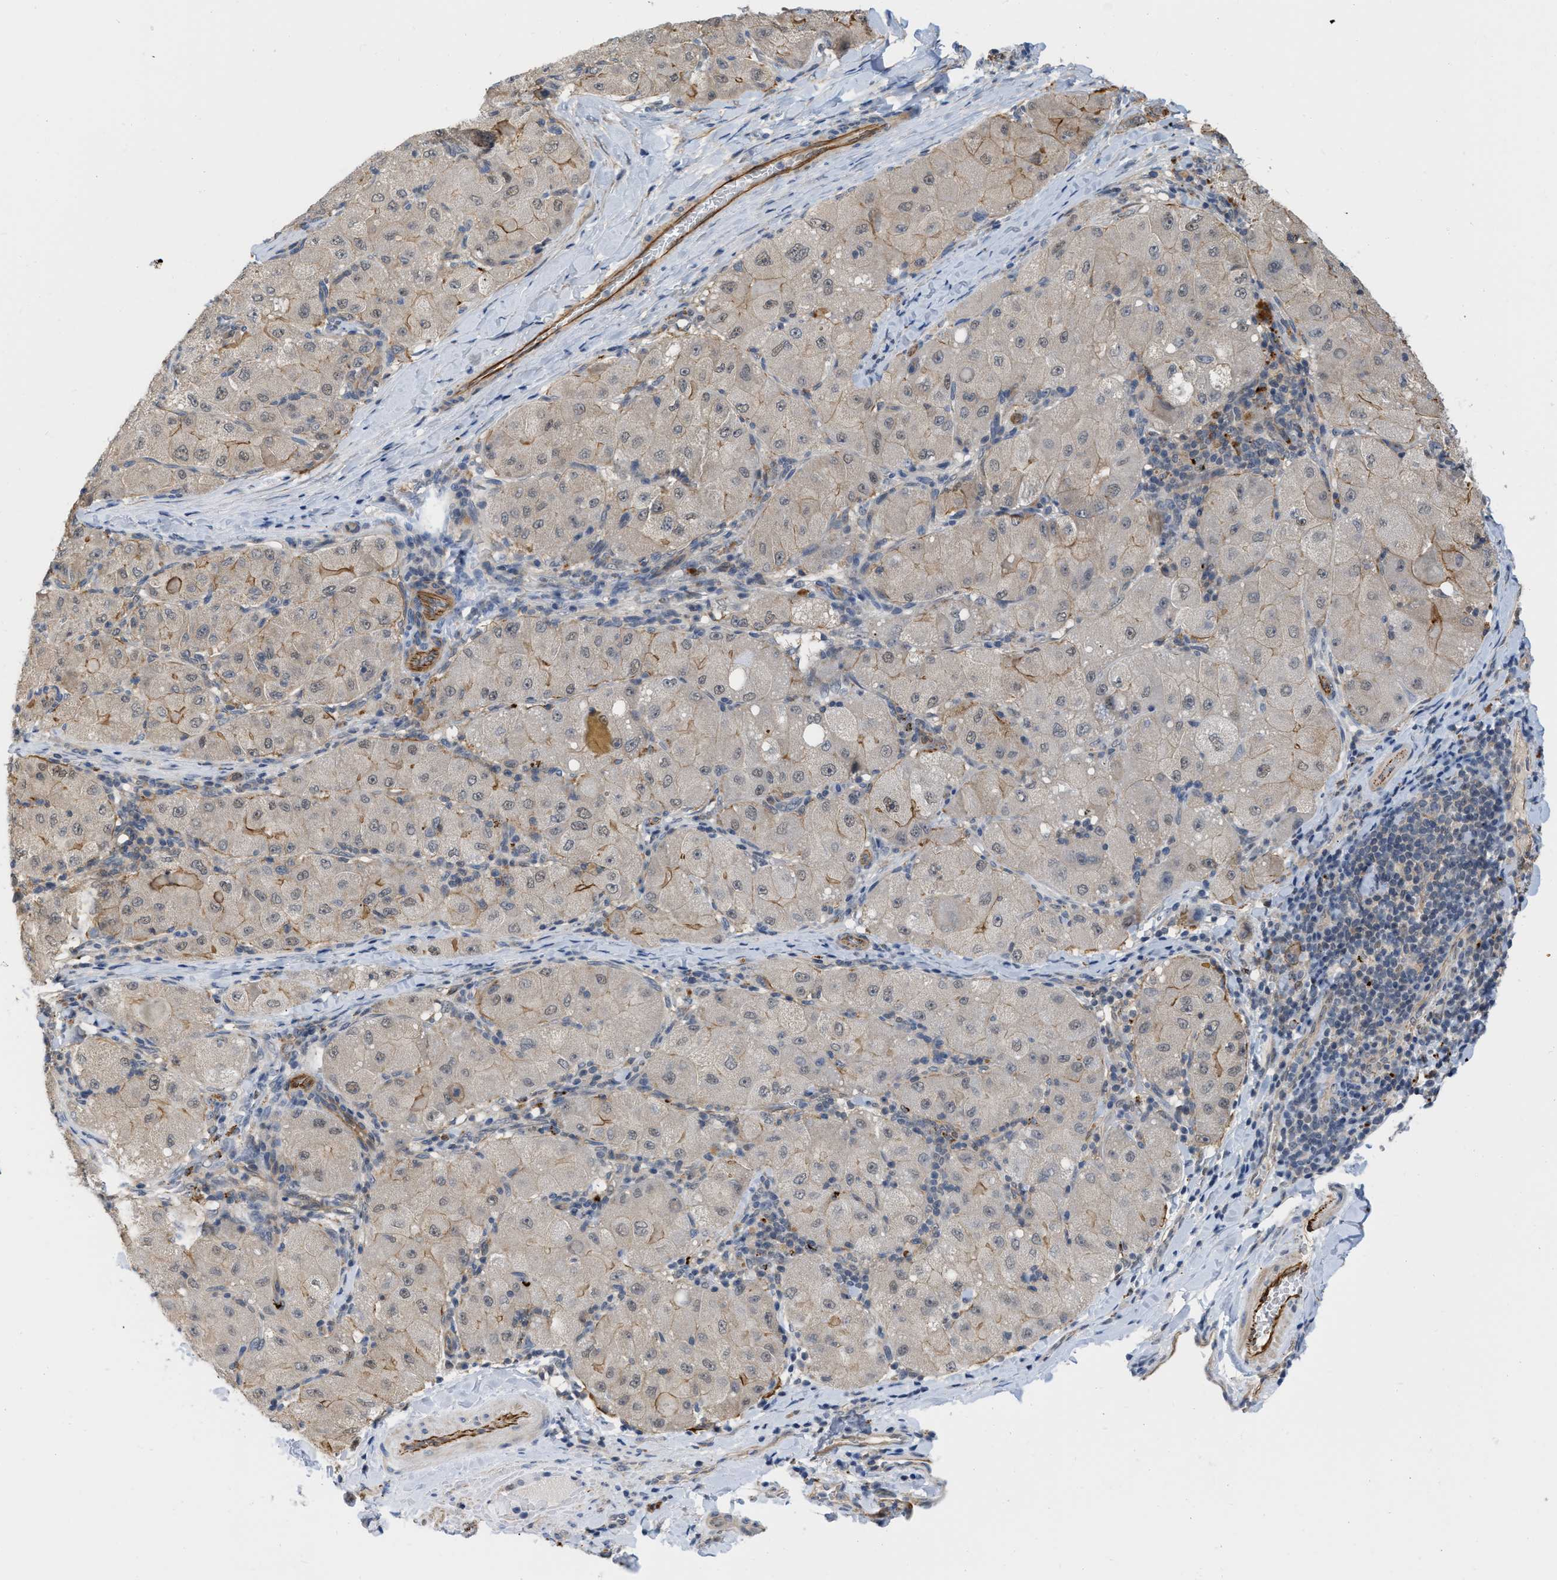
{"staining": {"intensity": "negative", "quantity": "none", "location": "none"}, "tissue": "liver cancer", "cell_type": "Tumor cells", "image_type": "cancer", "snomed": [{"axis": "morphology", "description": "Carcinoma, Hepatocellular, NOS"}, {"axis": "topography", "description": "Liver"}], "caption": "Tumor cells are negative for brown protein staining in liver cancer. (Immunohistochemistry, brightfield microscopy, high magnification).", "gene": "NAPEPLD", "patient": {"sex": "male", "age": 80}}